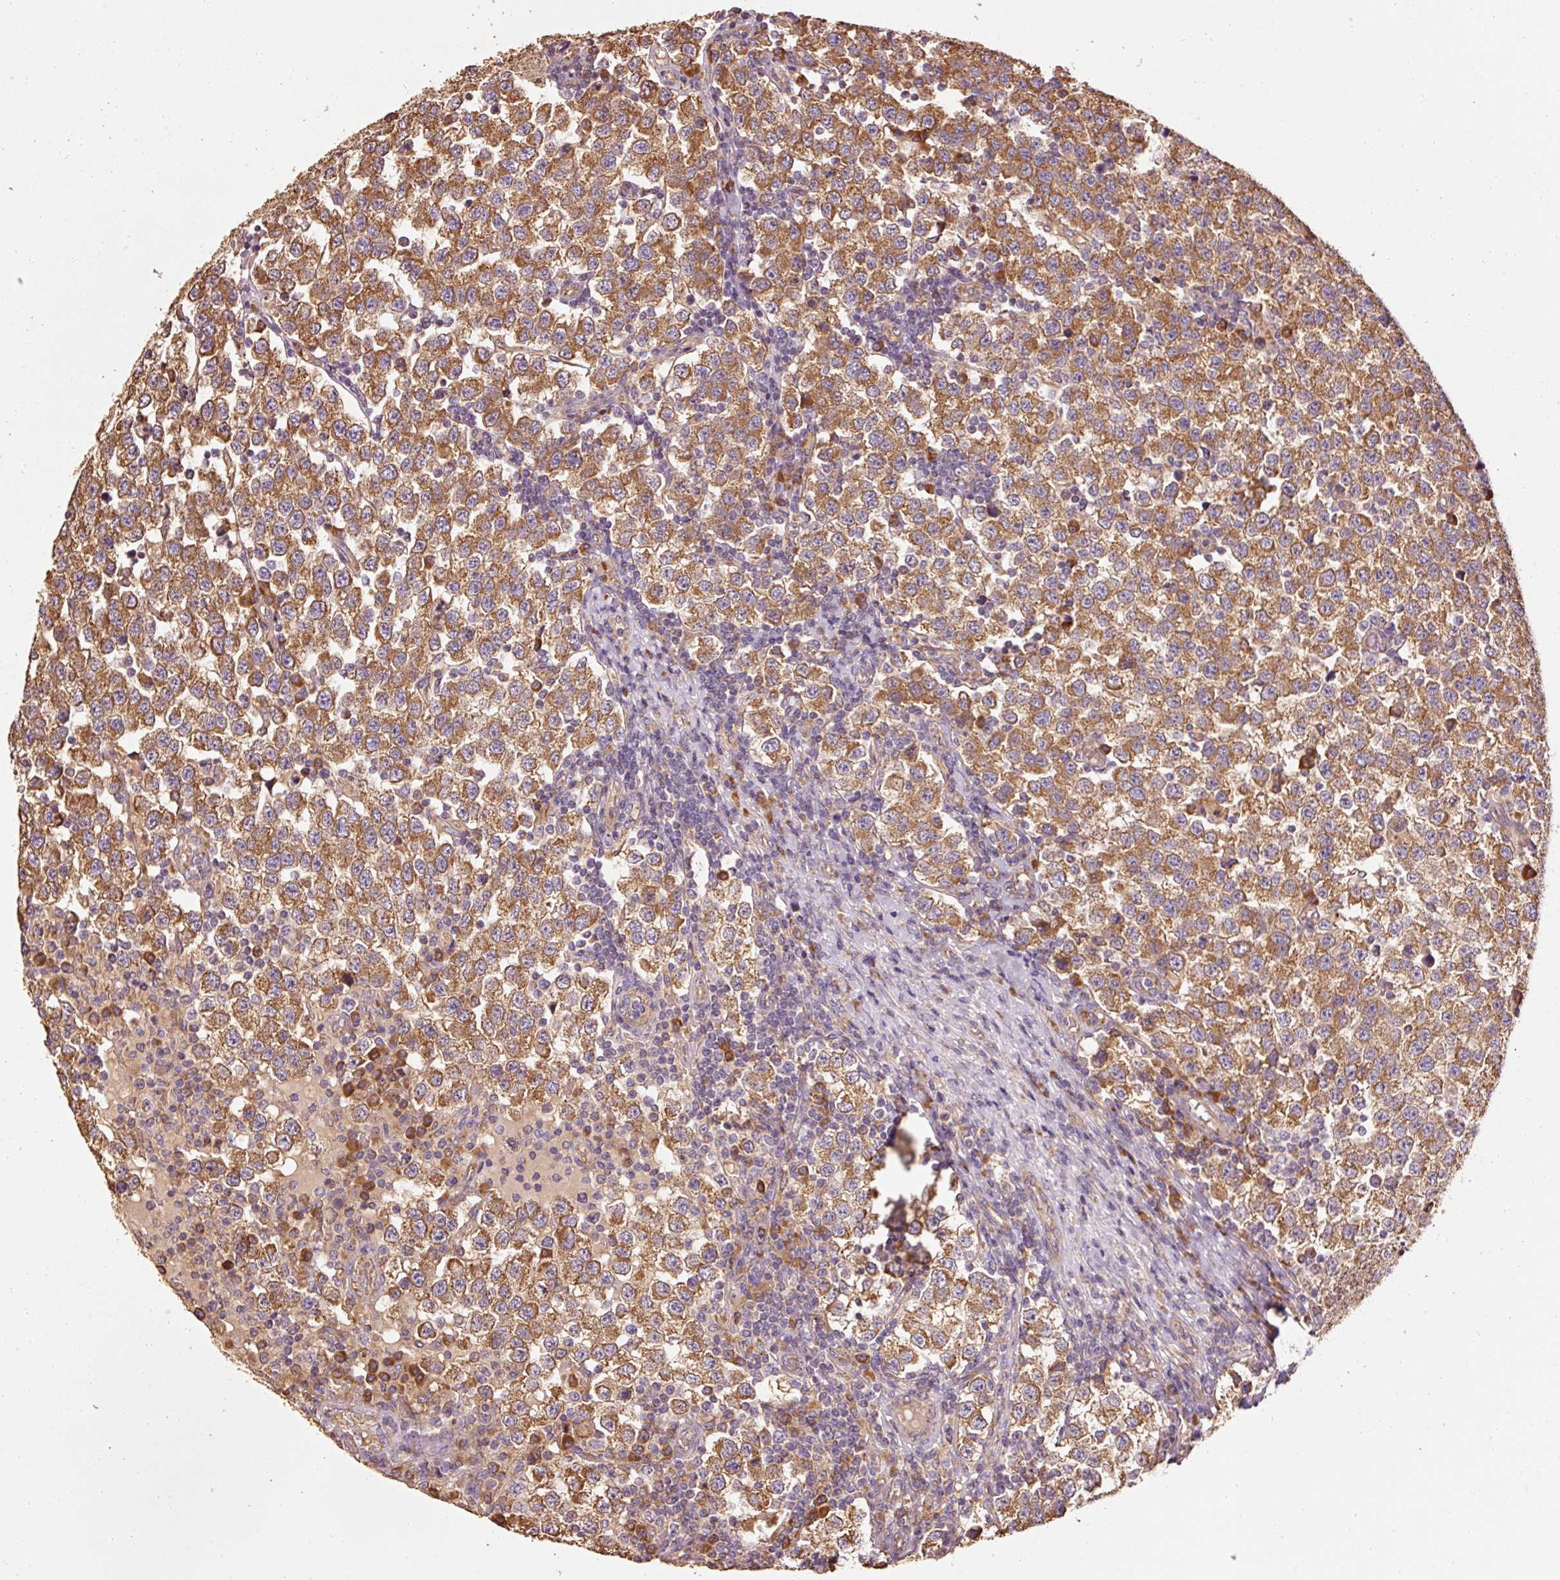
{"staining": {"intensity": "moderate", "quantity": ">75%", "location": "cytoplasmic/membranous"}, "tissue": "testis cancer", "cell_type": "Tumor cells", "image_type": "cancer", "snomed": [{"axis": "morphology", "description": "Seminoma, NOS"}, {"axis": "topography", "description": "Testis"}], "caption": "Moderate cytoplasmic/membranous expression is present in approximately >75% of tumor cells in seminoma (testis).", "gene": "EFHC1", "patient": {"sex": "male", "age": 34}}